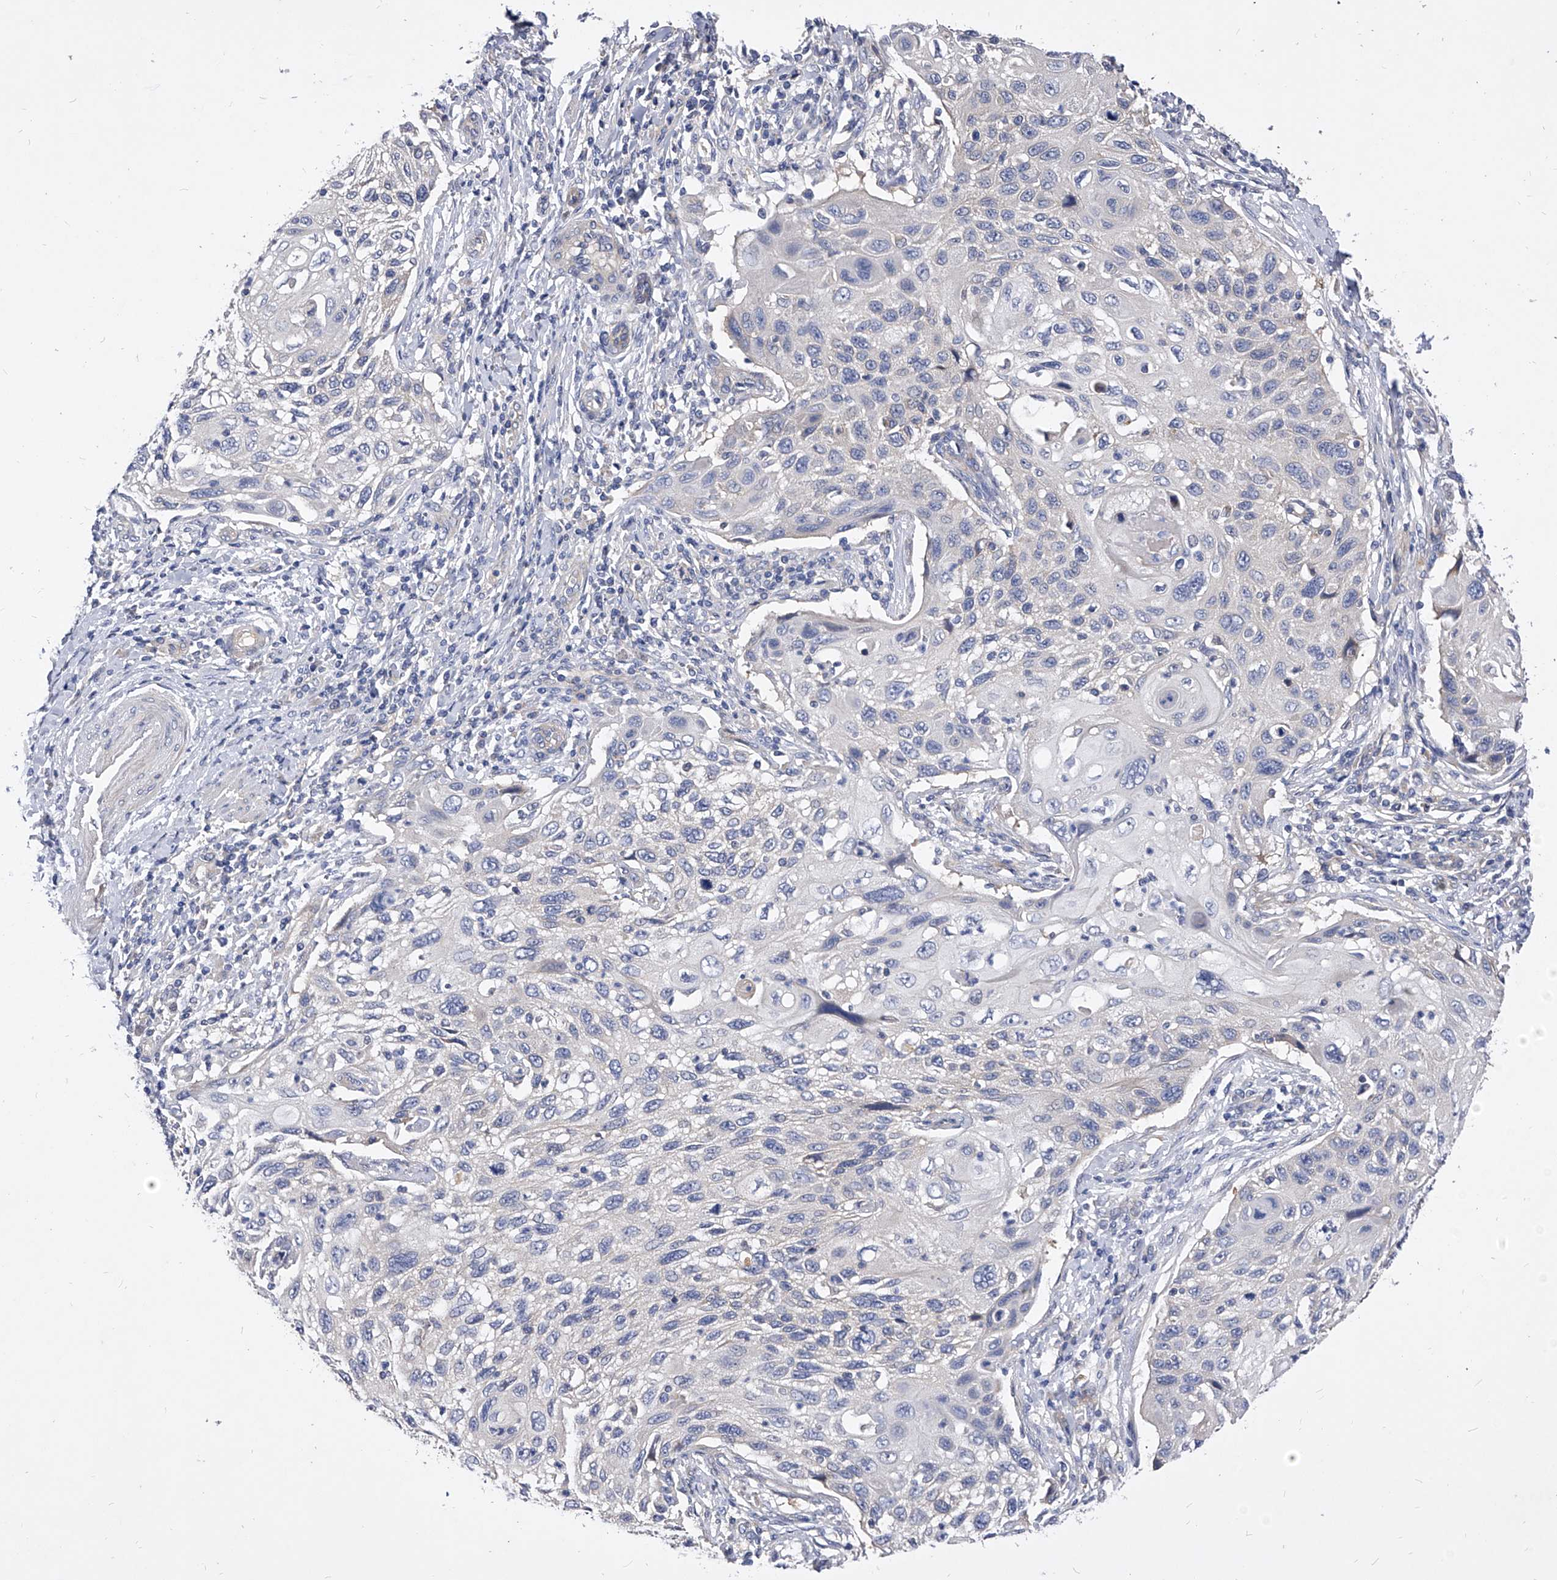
{"staining": {"intensity": "negative", "quantity": "none", "location": "none"}, "tissue": "cervical cancer", "cell_type": "Tumor cells", "image_type": "cancer", "snomed": [{"axis": "morphology", "description": "Squamous cell carcinoma, NOS"}, {"axis": "topography", "description": "Cervix"}], "caption": "Immunohistochemistry of human cervical cancer reveals no expression in tumor cells.", "gene": "PPP5C", "patient": {"sex": "female", "age": 70}}